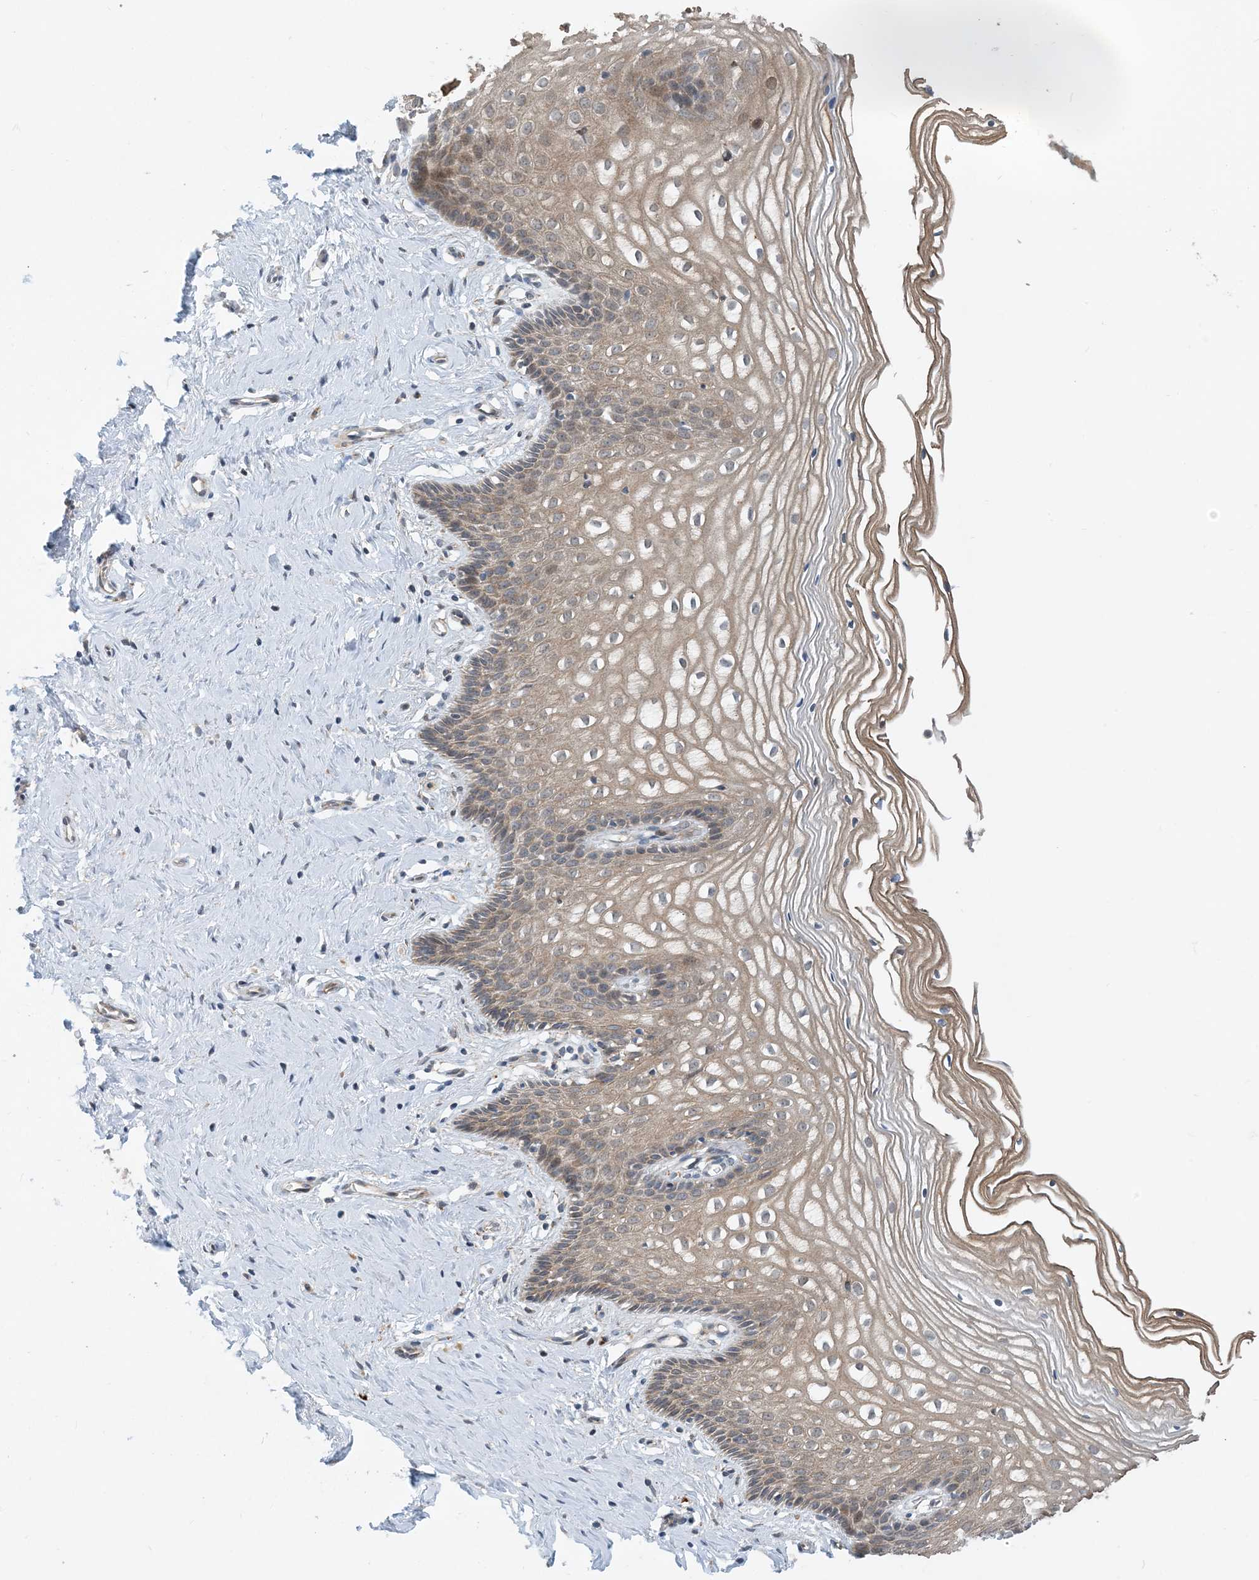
{"staining": {"intensity": "moderate", "quantity": "25%-75%", "location": "cytoplasmic/membranous"}, "tissue": "cervix", "cell_type": "Glandular cells", "image_type": "normal", "snomed": [{"axis": "morphology", "description": "Normal tissue, NOS"}, {"axis": "topography", "description": "Cervix"}], "caption": "Immunohistochemistry (IHC) of benign cervix reveals medium levels of moderate cytoplasmic/membranous positivity in about 25%-75% of glandular cells. (Brightfield microscopy of DAB IHC at high magnification).", "gene": "PHOSPHO2", "patient": {"sex": "female", "age": 33}}